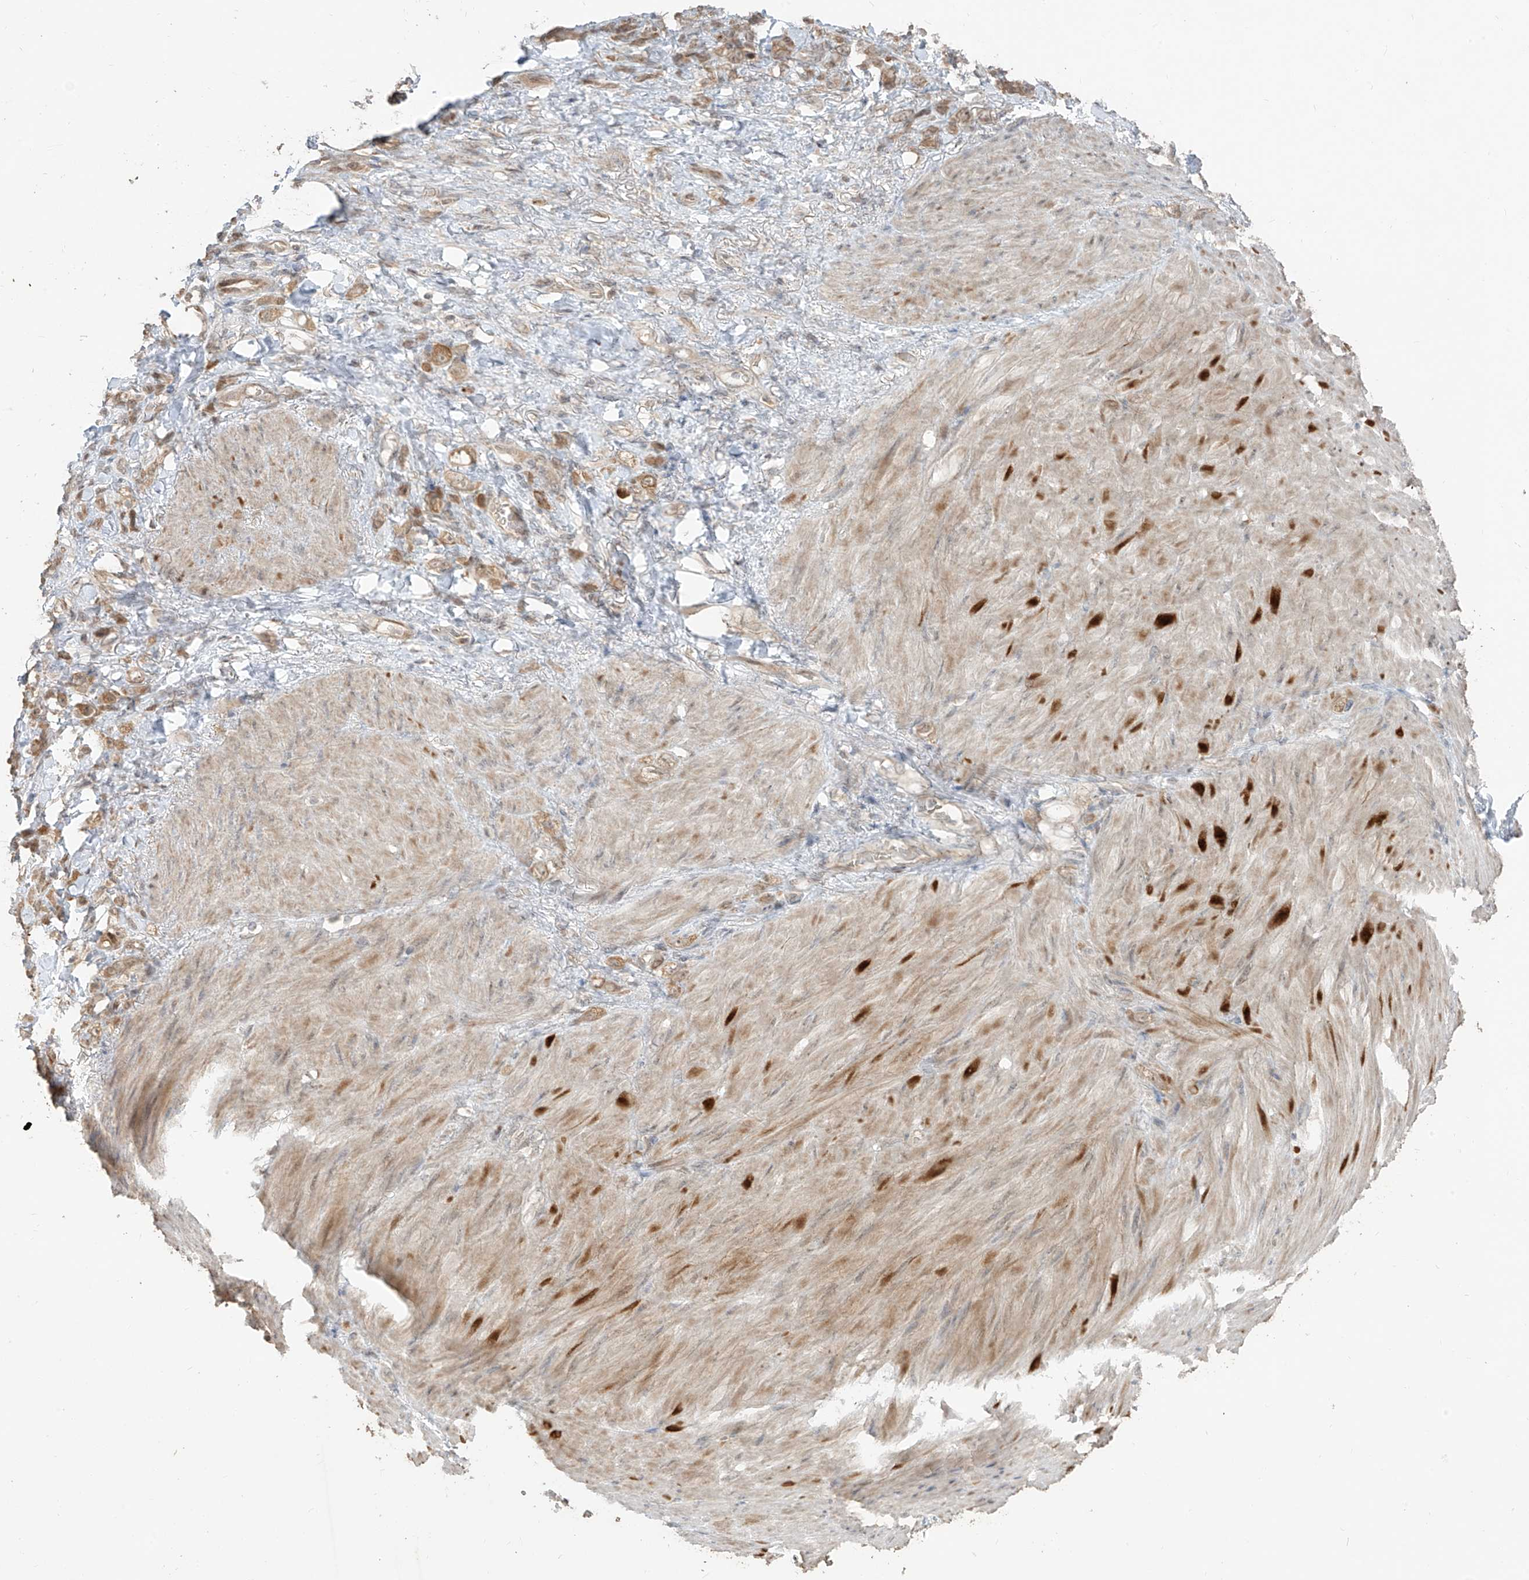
{"staining": {"intensity": "moderate", "quantity": ">75%", "location": "cytoplasmic/membranous"}, "tissue": "stomach cancer", "cell_type": "Tumor cells", "image_type": "cancer", "snomed": [{"axis": "morphology", "description": "Normal tissue, NOS"}, {"axis": "morphology", "description": "Adenocarcinoma, NOS"}, {"axis": "topography", "description": "Stomach"}], "caption": "Tumor cells exhibit medium levels of moderate cytoplasmic/membranous expression in approximately >75% of cells in stomach adenocarcinoma.", "gene": "COLGALT2", "patient": {"sex": "male", "age": 82}}